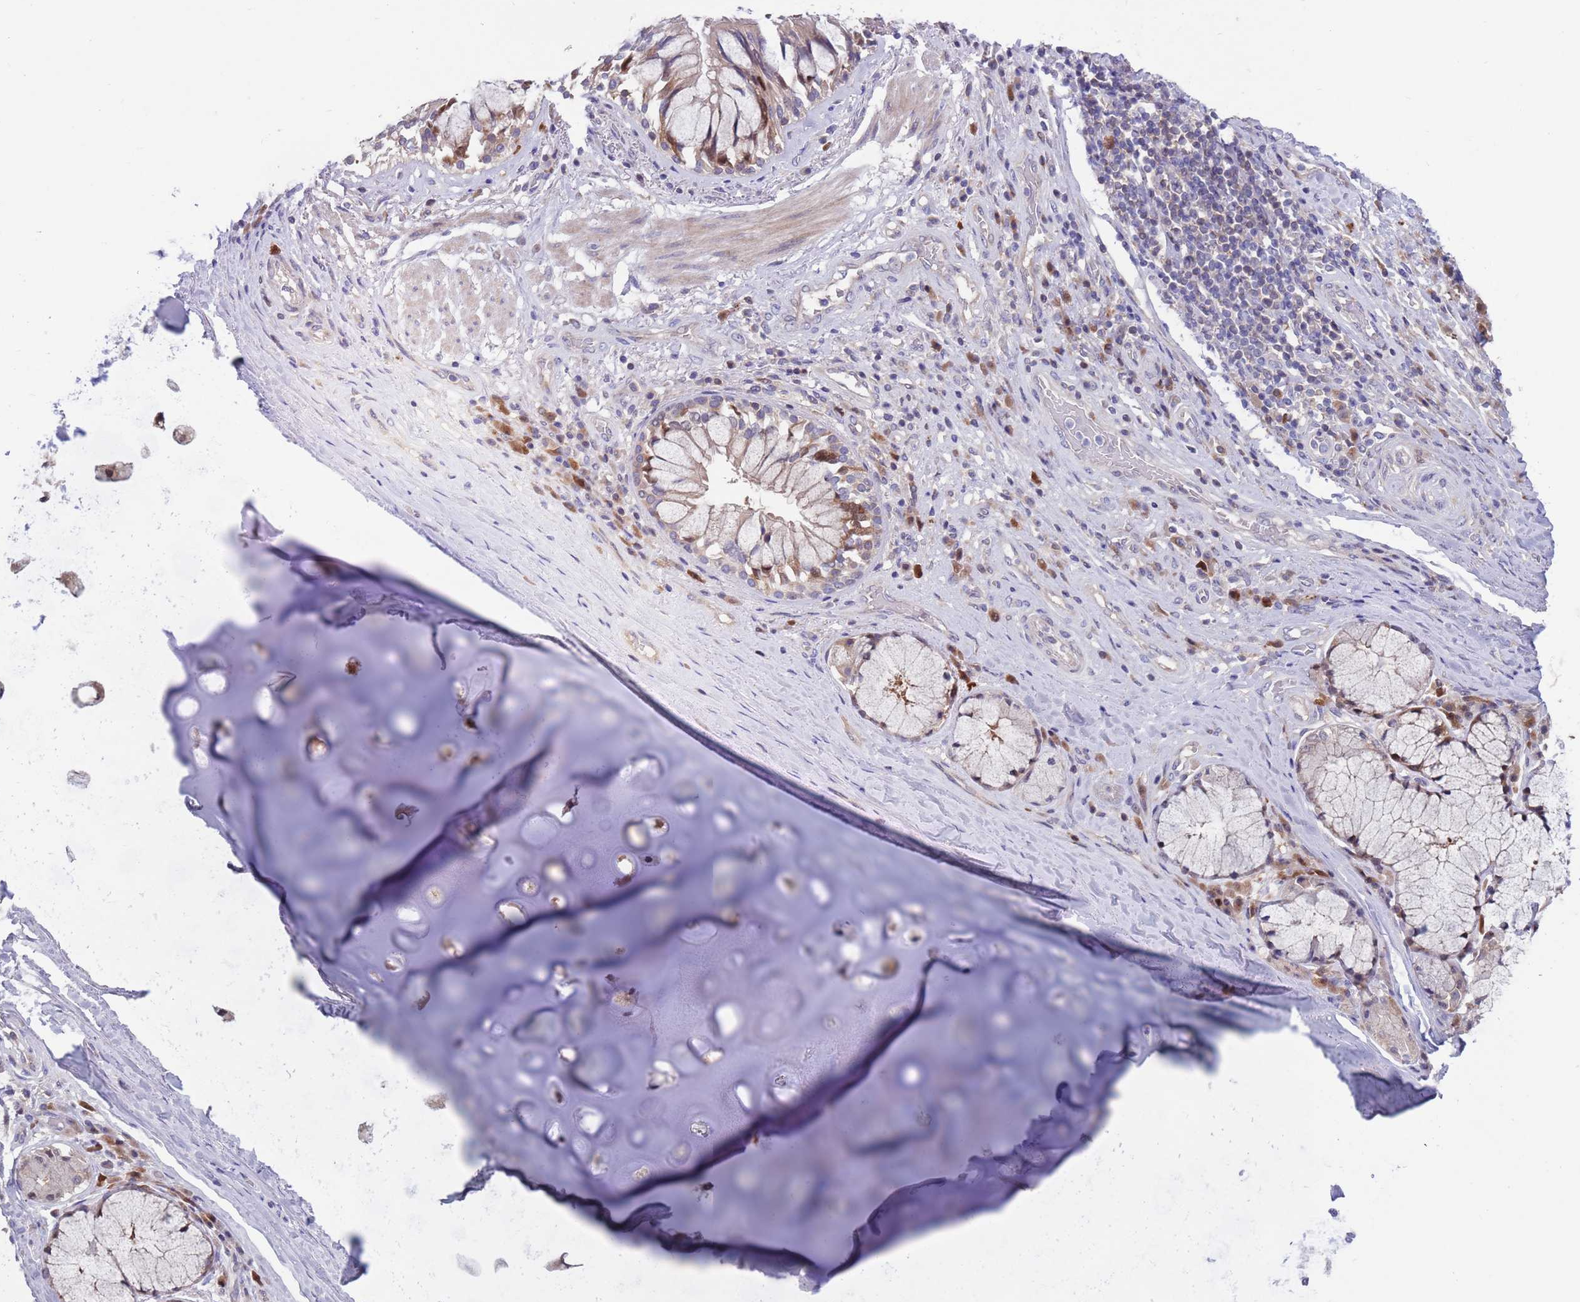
{"staining": {"intensity": "moderate", "quantity": "<25%", "location": "cytoplasmic/membranous"}, "tissue": "adipose tissue", "cell_type": "Adipocytes", "image_type": "normal", "snomed": [{"axis": "morphology", "description": "Normal tissue, NOS"}, {"axis": "morphology", "description": "Squamous cell carcinoma, NOS"}, {"axis": "topography", "description": "Bronchus"}, {"axis": "topography", "description": "Lung"}], "caption": "DAB (3,3'-diaminobenzidine) immunohistochemical staining of benign adipose tissue demonstrates moderate cytoplasmic/membranous protein positivity in approximately <25% of adipocytes. The protein is stained brown, and the nuclei are stained in blue (DAB IHC with brightfield microscopy, high magnification).", "gene": "KLHL29", "patient": {"sex": "male", "age": 64}}